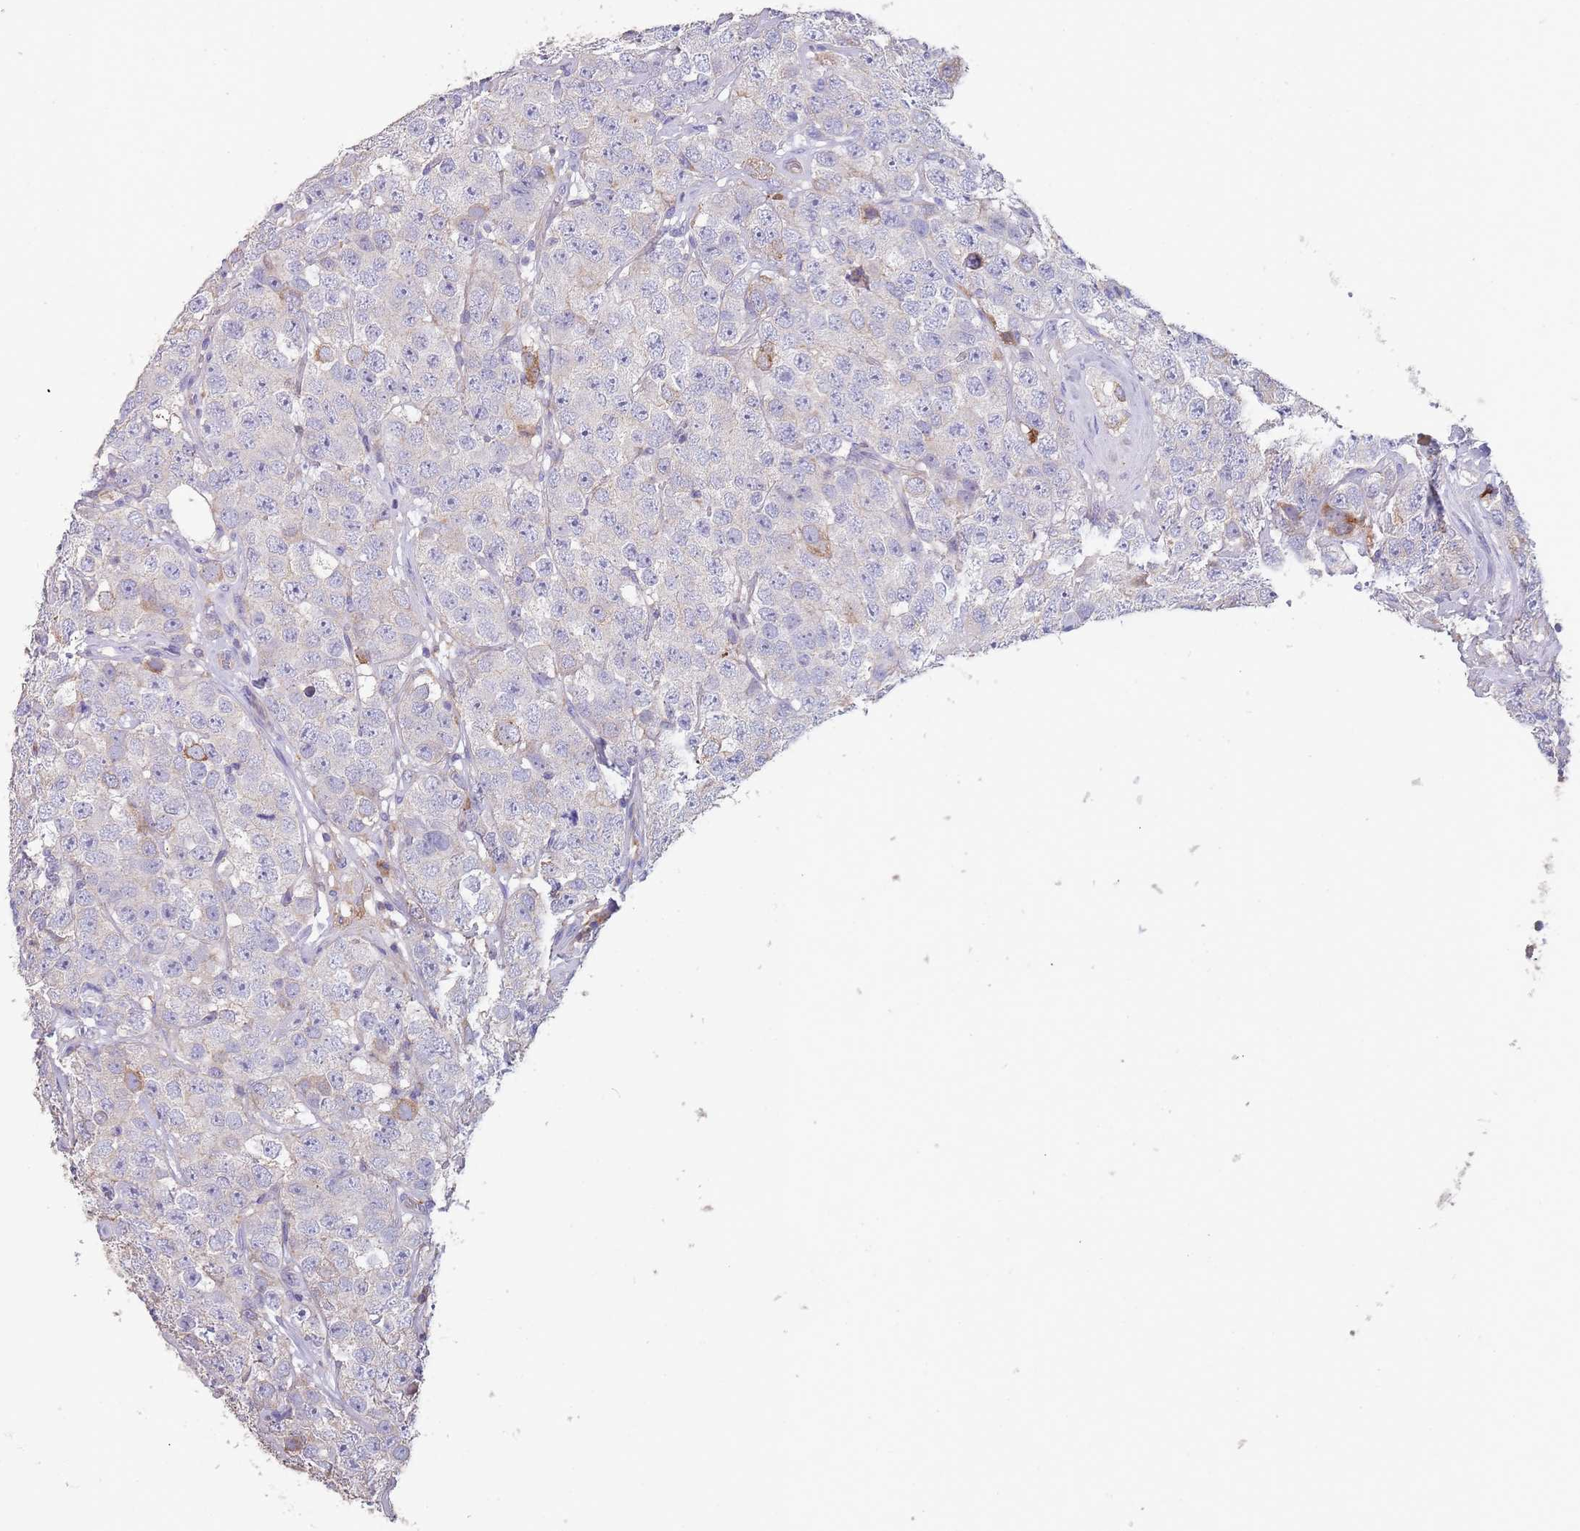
{"staining": {"intensity": "negative", "quantity": "none", "location": "none"}, "tissue": "testis cancer", "cell_type": "Tumor cells", "image_type": "cancer", "snomed": [{"axis": "morphology", "description": "Seminoma, NOS"}, {"axis": "topography", "description": "Testis"}], "caption": "Testis cancer (seminoma) stained for a protein using immunohistochemistry (IHC) demonstrates no staining tumor cells.", "gene": "SUSD1", "patient": {"sex": "male", "age": 28}}